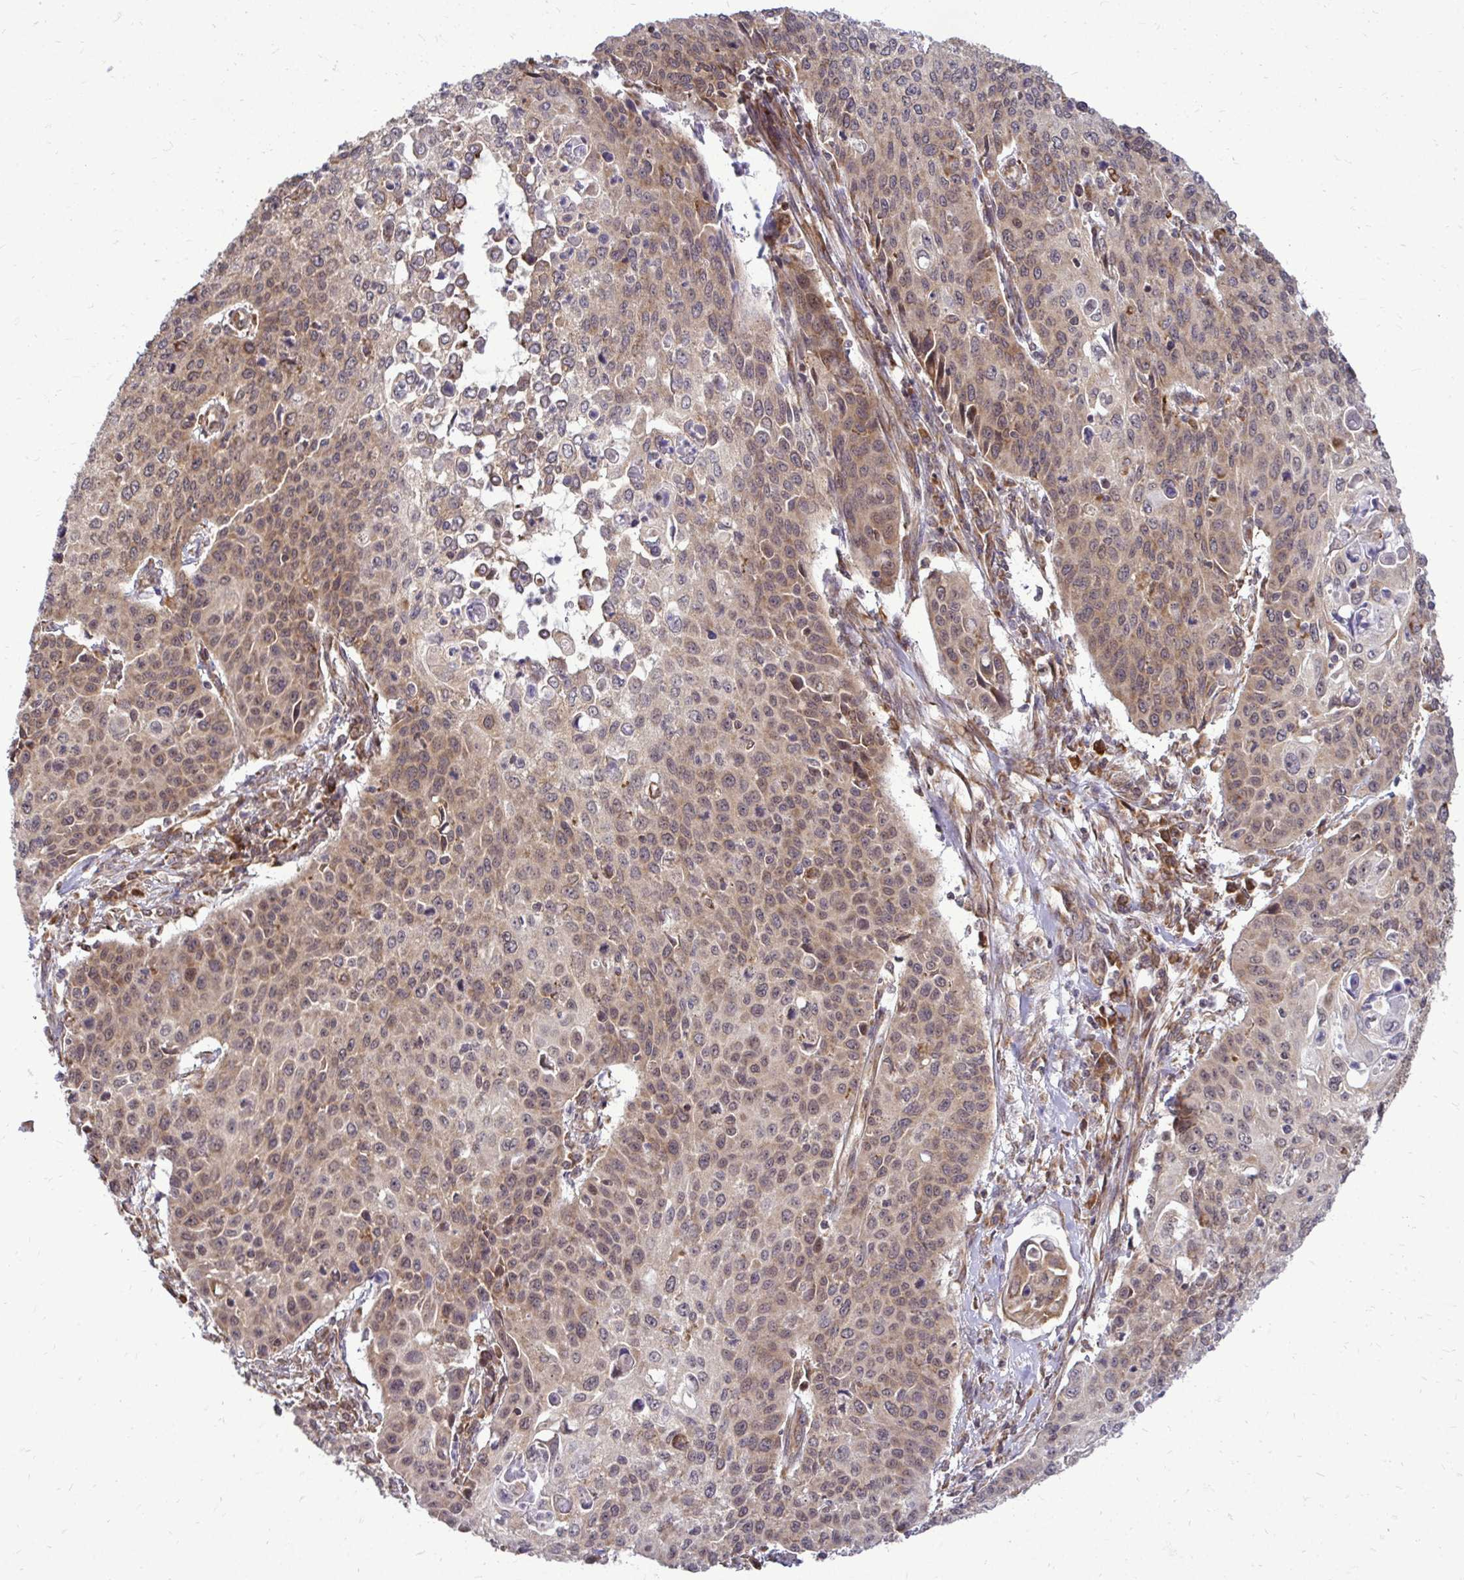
{"staining": {"intensity": "moderate", "quantity": ">75%", "location": "cytoplasmic/membranous,nuclear"}, "tissue": "cervical cancer", "cell_type": "Tumor cells", "image_type": "cancer", "snomed": [{"axis": "morphology", "description": "Squamous cell carcinoma, NOS"}, {"axis": "topography", "description": "Cervix"}], "caption": "A high-resolution micrograph shows IHC staining of cervical squamous cell carcinoma, which displays moderate cytoplasmic/membranous and nuclear positivity in about >75% of tumor cells.", "gene": "FMR1", "patient": {"sex": "female", "age": 65}}